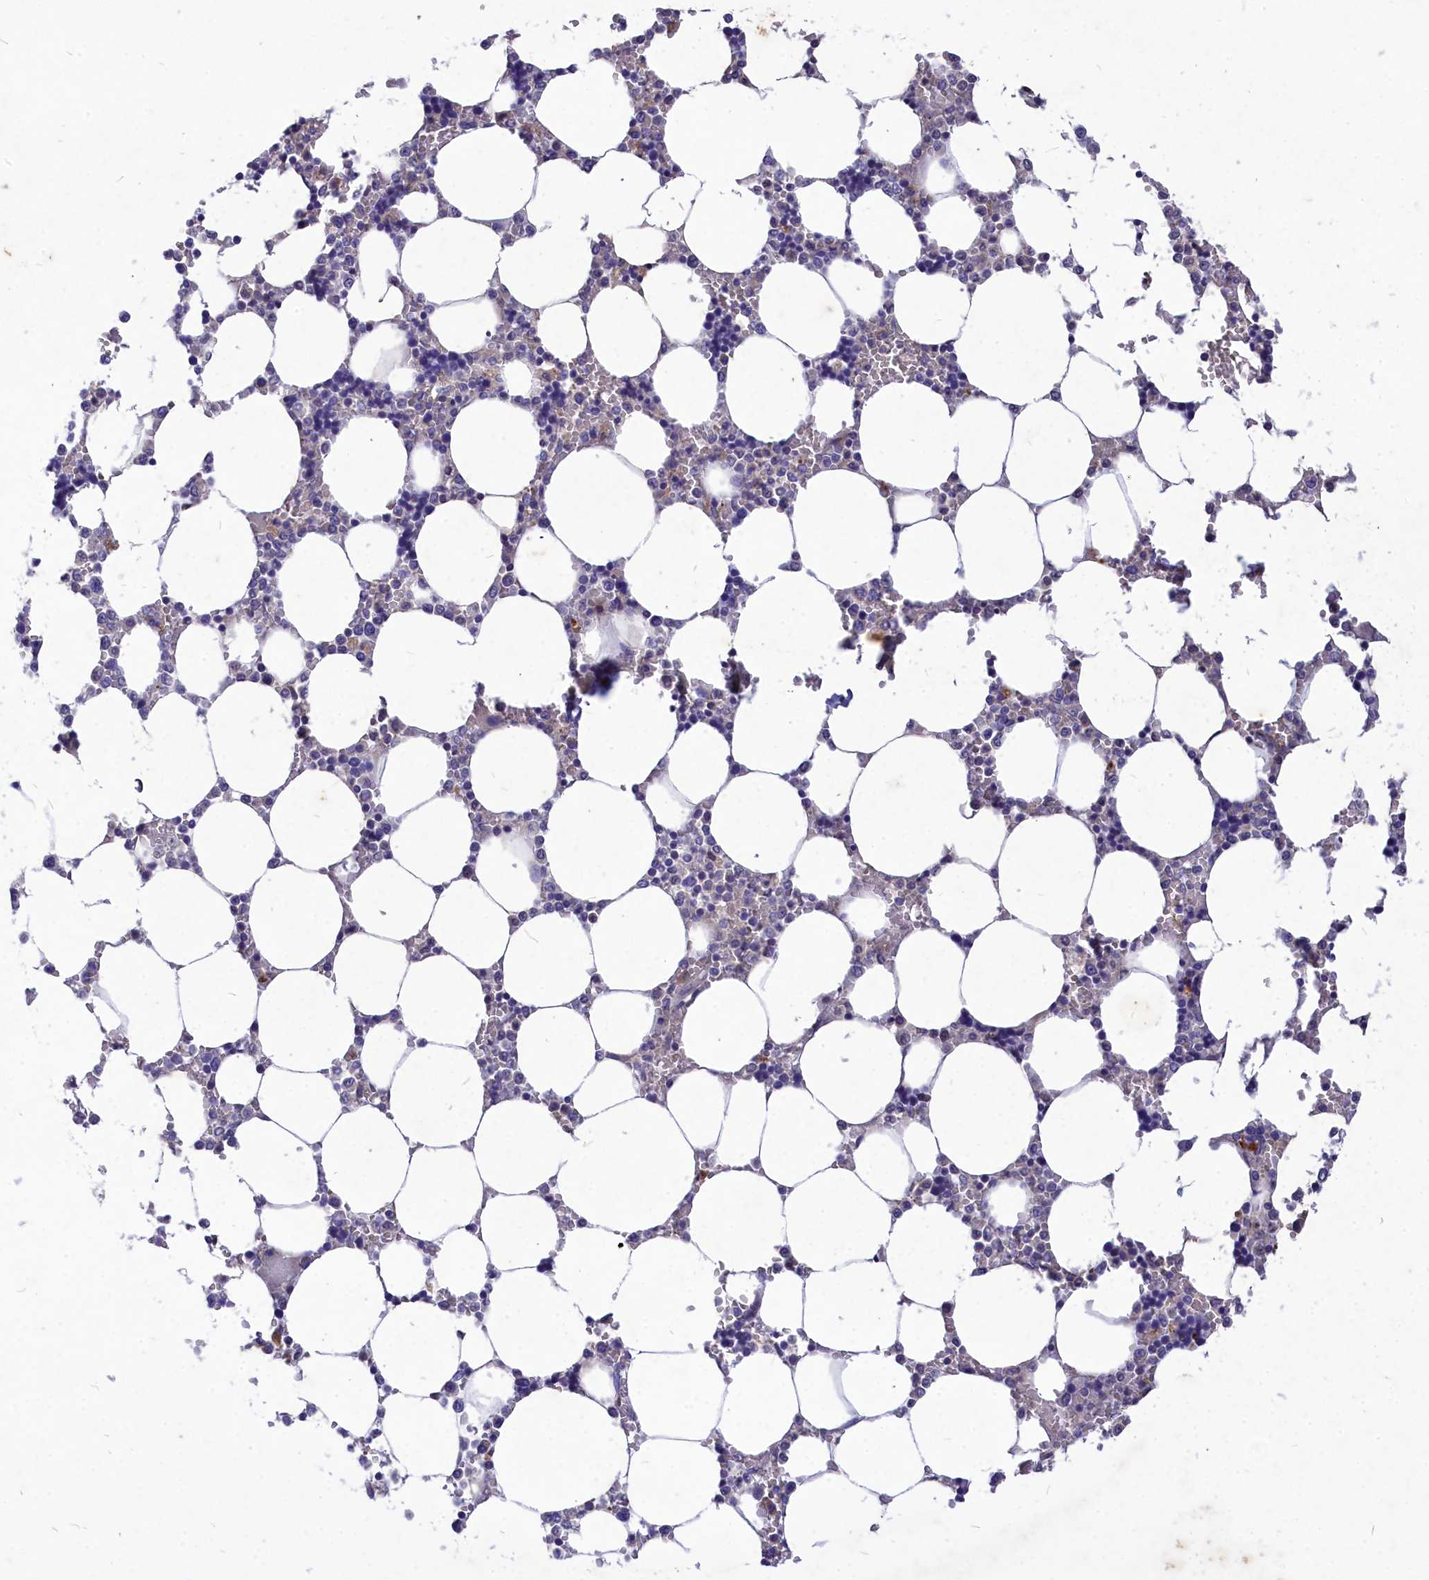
{"staining": {"intensity": "negative", "quantity": "none", "location": "none"}, "tissue": "bone marrow", "cell_type": "Hematopoietic cells", "image_type": "normal", "snomed": [{"axis": "morphology", "description": "Normal tissue, NOS"}, {"axis": "topography", "description": "Bone marrow"}], "caption": "An IHC photomicrograph of benign bone marrow is shown. There is no staining in hematopoietic cells of bone marrow.", "gene": "DEFB119", "patient": {"sex": "male", "age": 64}}